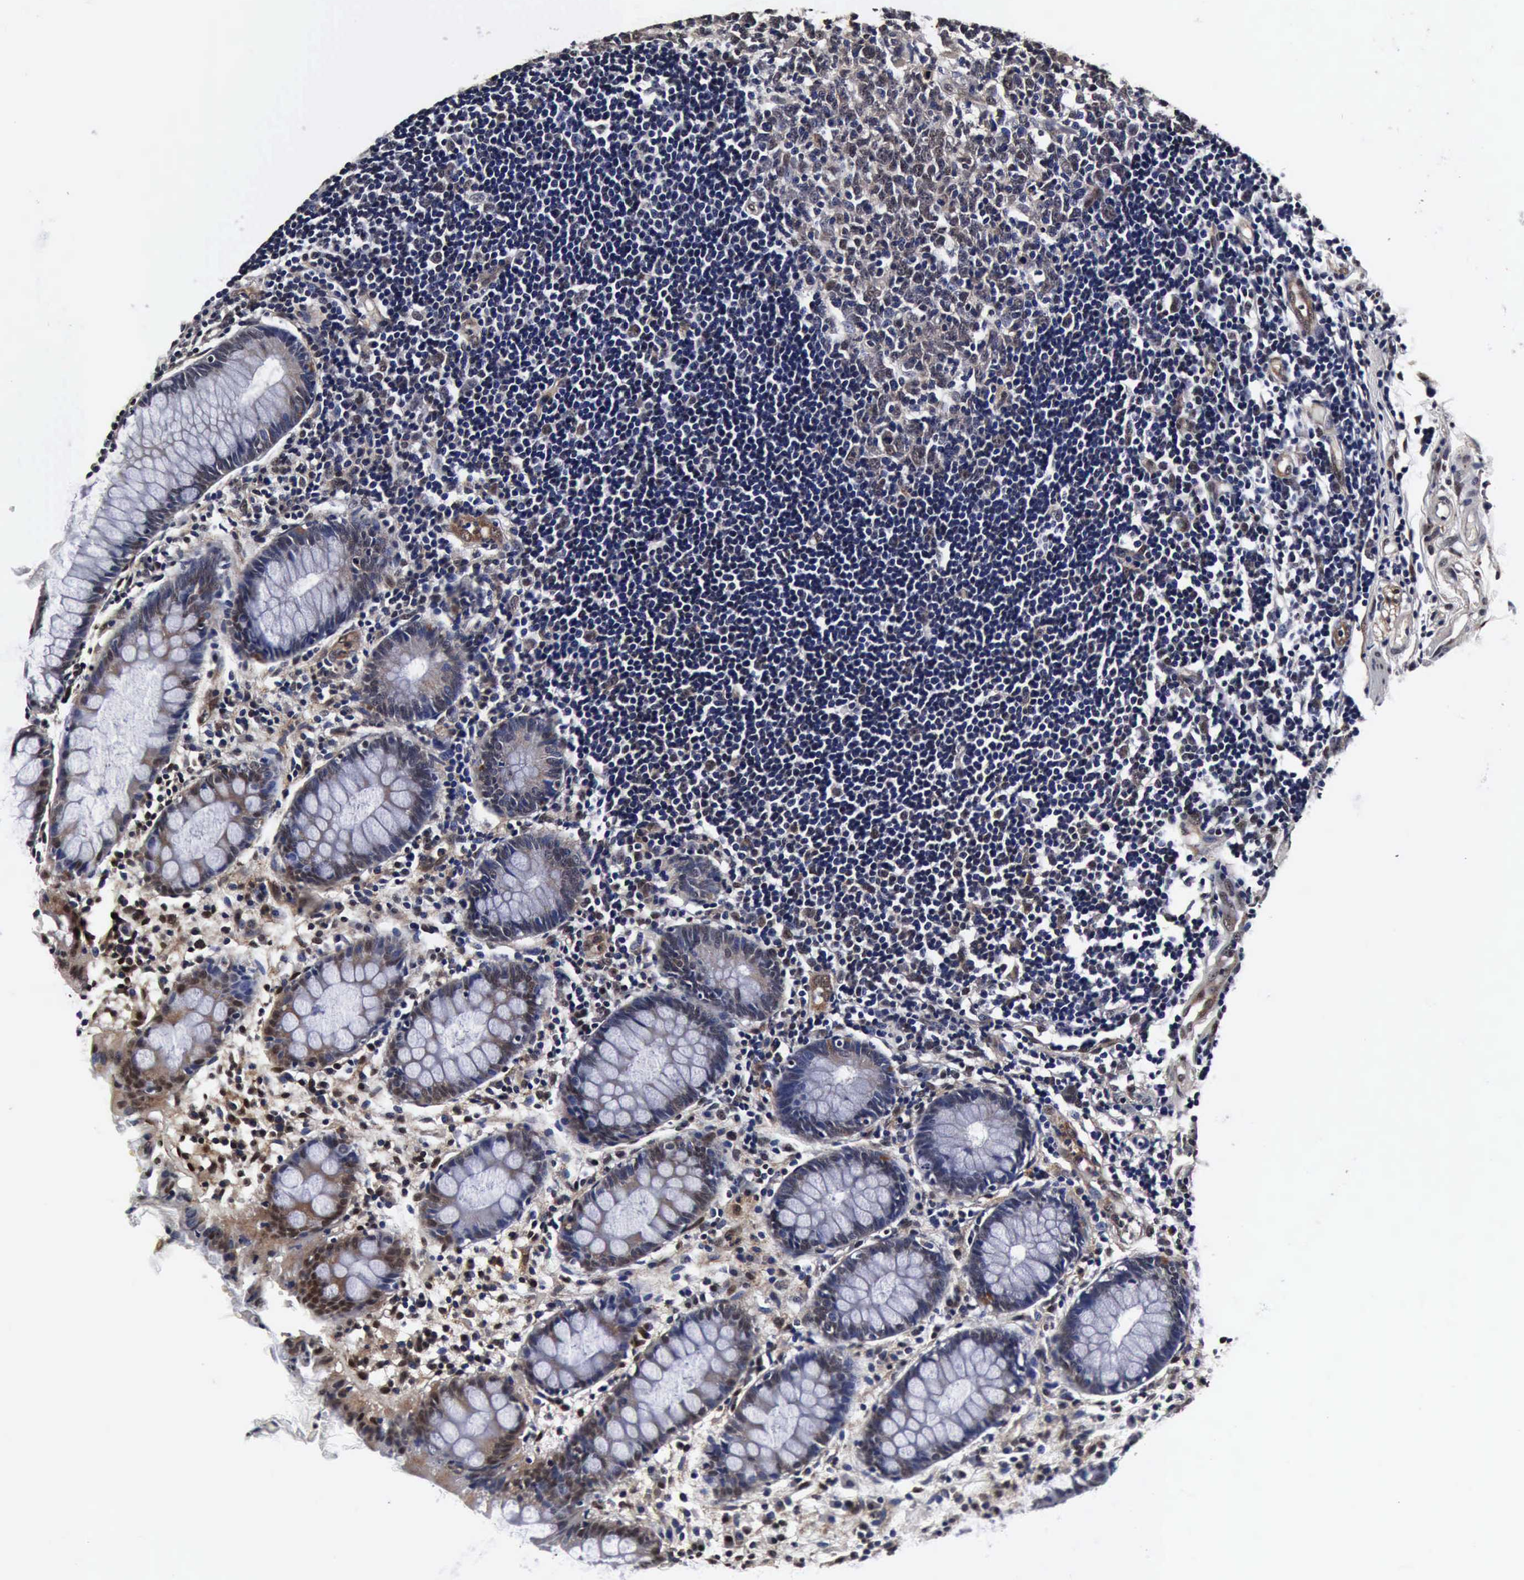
{"staining": {"intensity": "weak", "quantity": "<25%", "location": "cytoplasmic/membranous"}, "tissue": "rectum", "cell_type": "Glandular cells", "image_type": "normal", "snomed": [{"axis": "morphology", "description": "Normal tissue, NOS"}, {"axis": "topography", "description": "Rectum"}], "caption": "Immunohistochemistry (IHC) of benign rectum demonstrates no expression in glandular cells.", "gene": "UBC", "patient": {"sex": "female", "age": 66}}